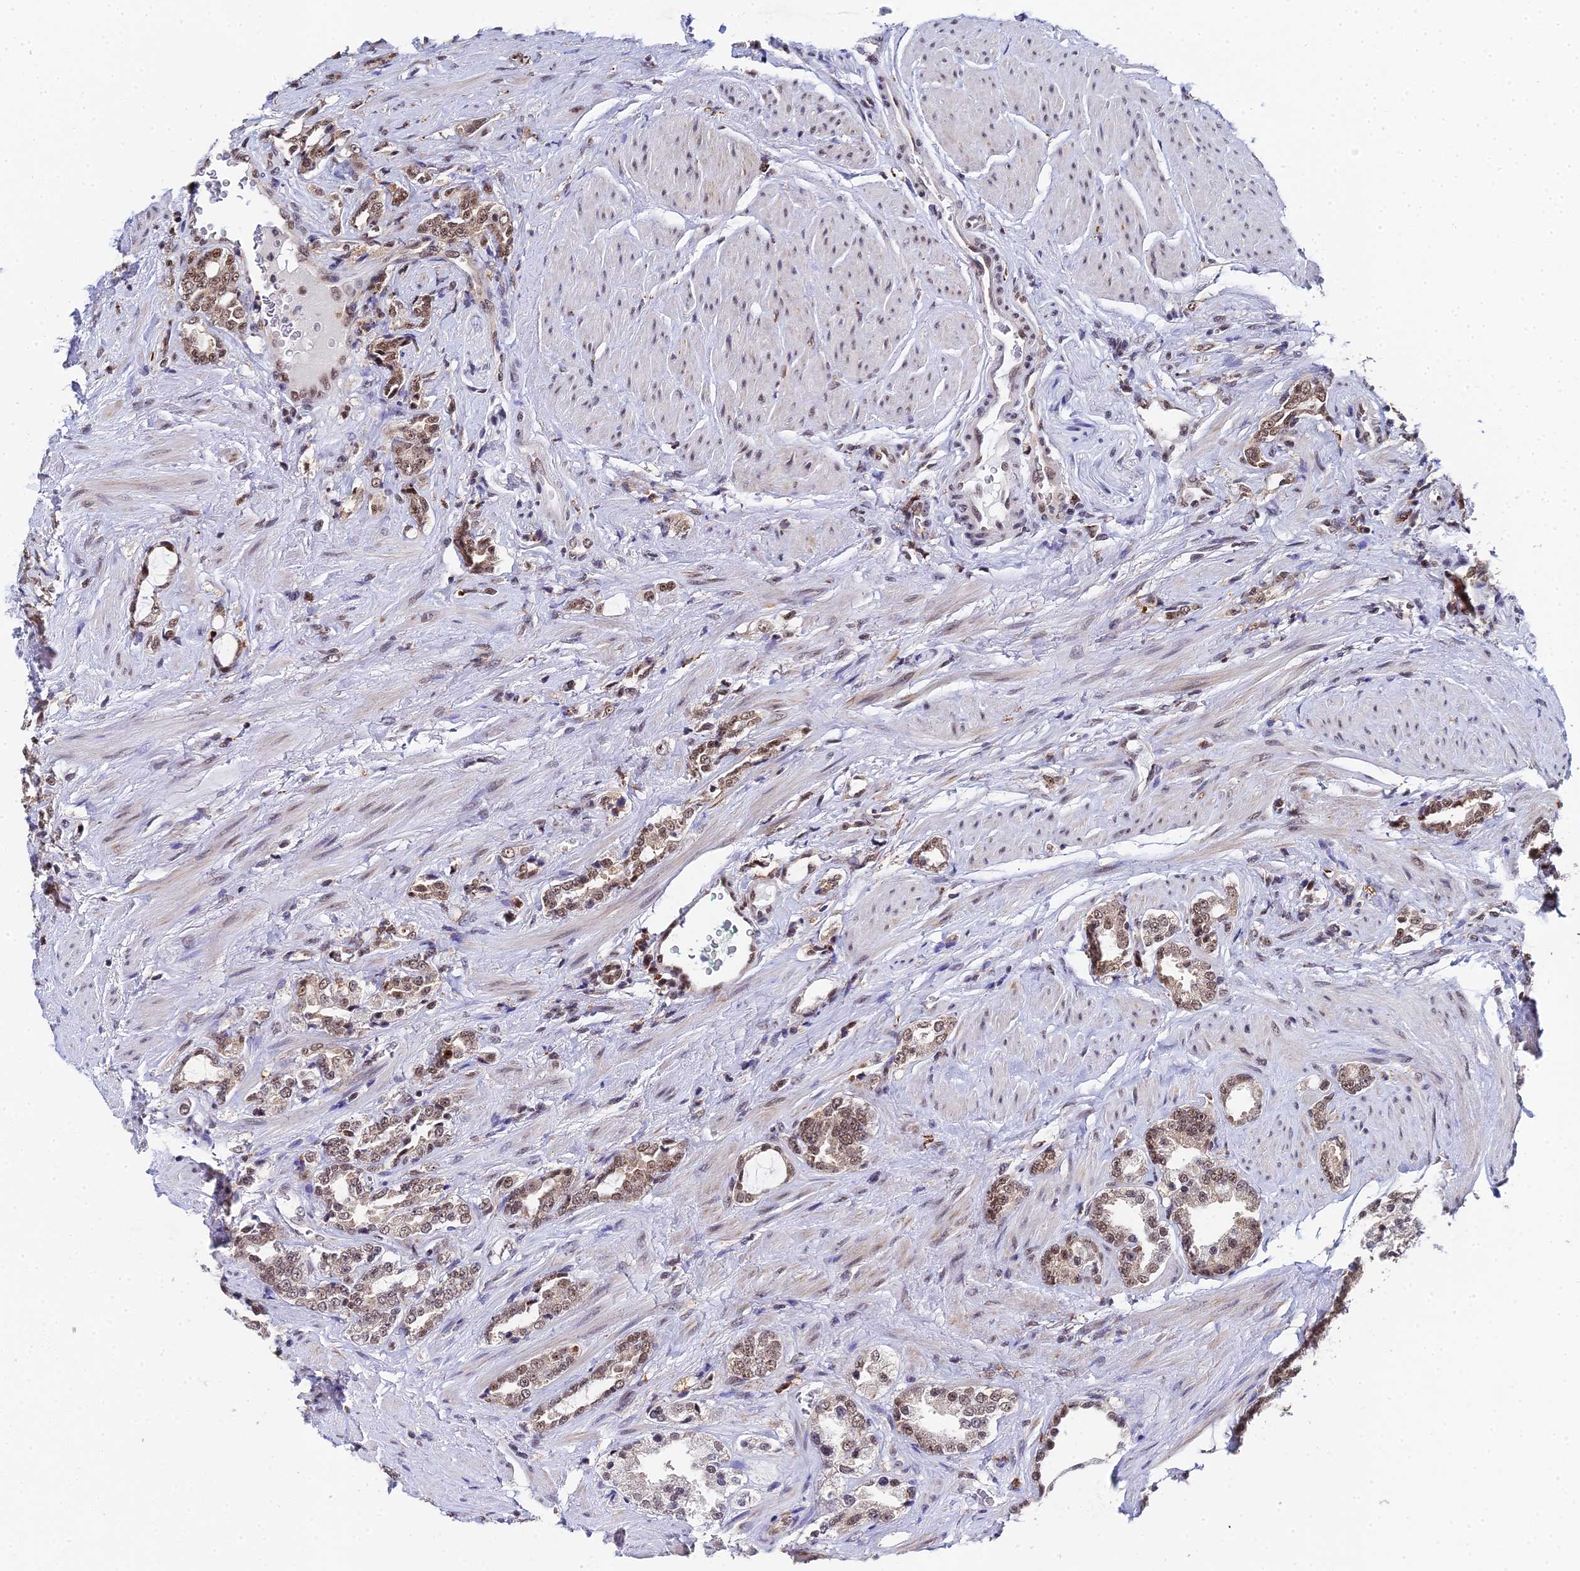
{"staining": {"intensity": "moderate", "quantity": ">75%", "location": "cytoplasmic/membranous,nuclear"}, "tissue": "prostate cancer", "cell_type": "Tumor cells", "image_type": "cancer", "snomed": [{"axis": "morphology", "description": "Adenocarcinoma, High grade"}, {"axis": "topography", "description": "Prostate"}], "caption": "Immunohistochemical staining of human adenocarcinoma (high-grade) (prostate) demonstrates medium levels of moderate cytoplasmic/membranous and nuclear protein expression in about >75% of tumor cells.", "gene": "MAGOHB", "patient": {"sex": "male", "age": 64}}